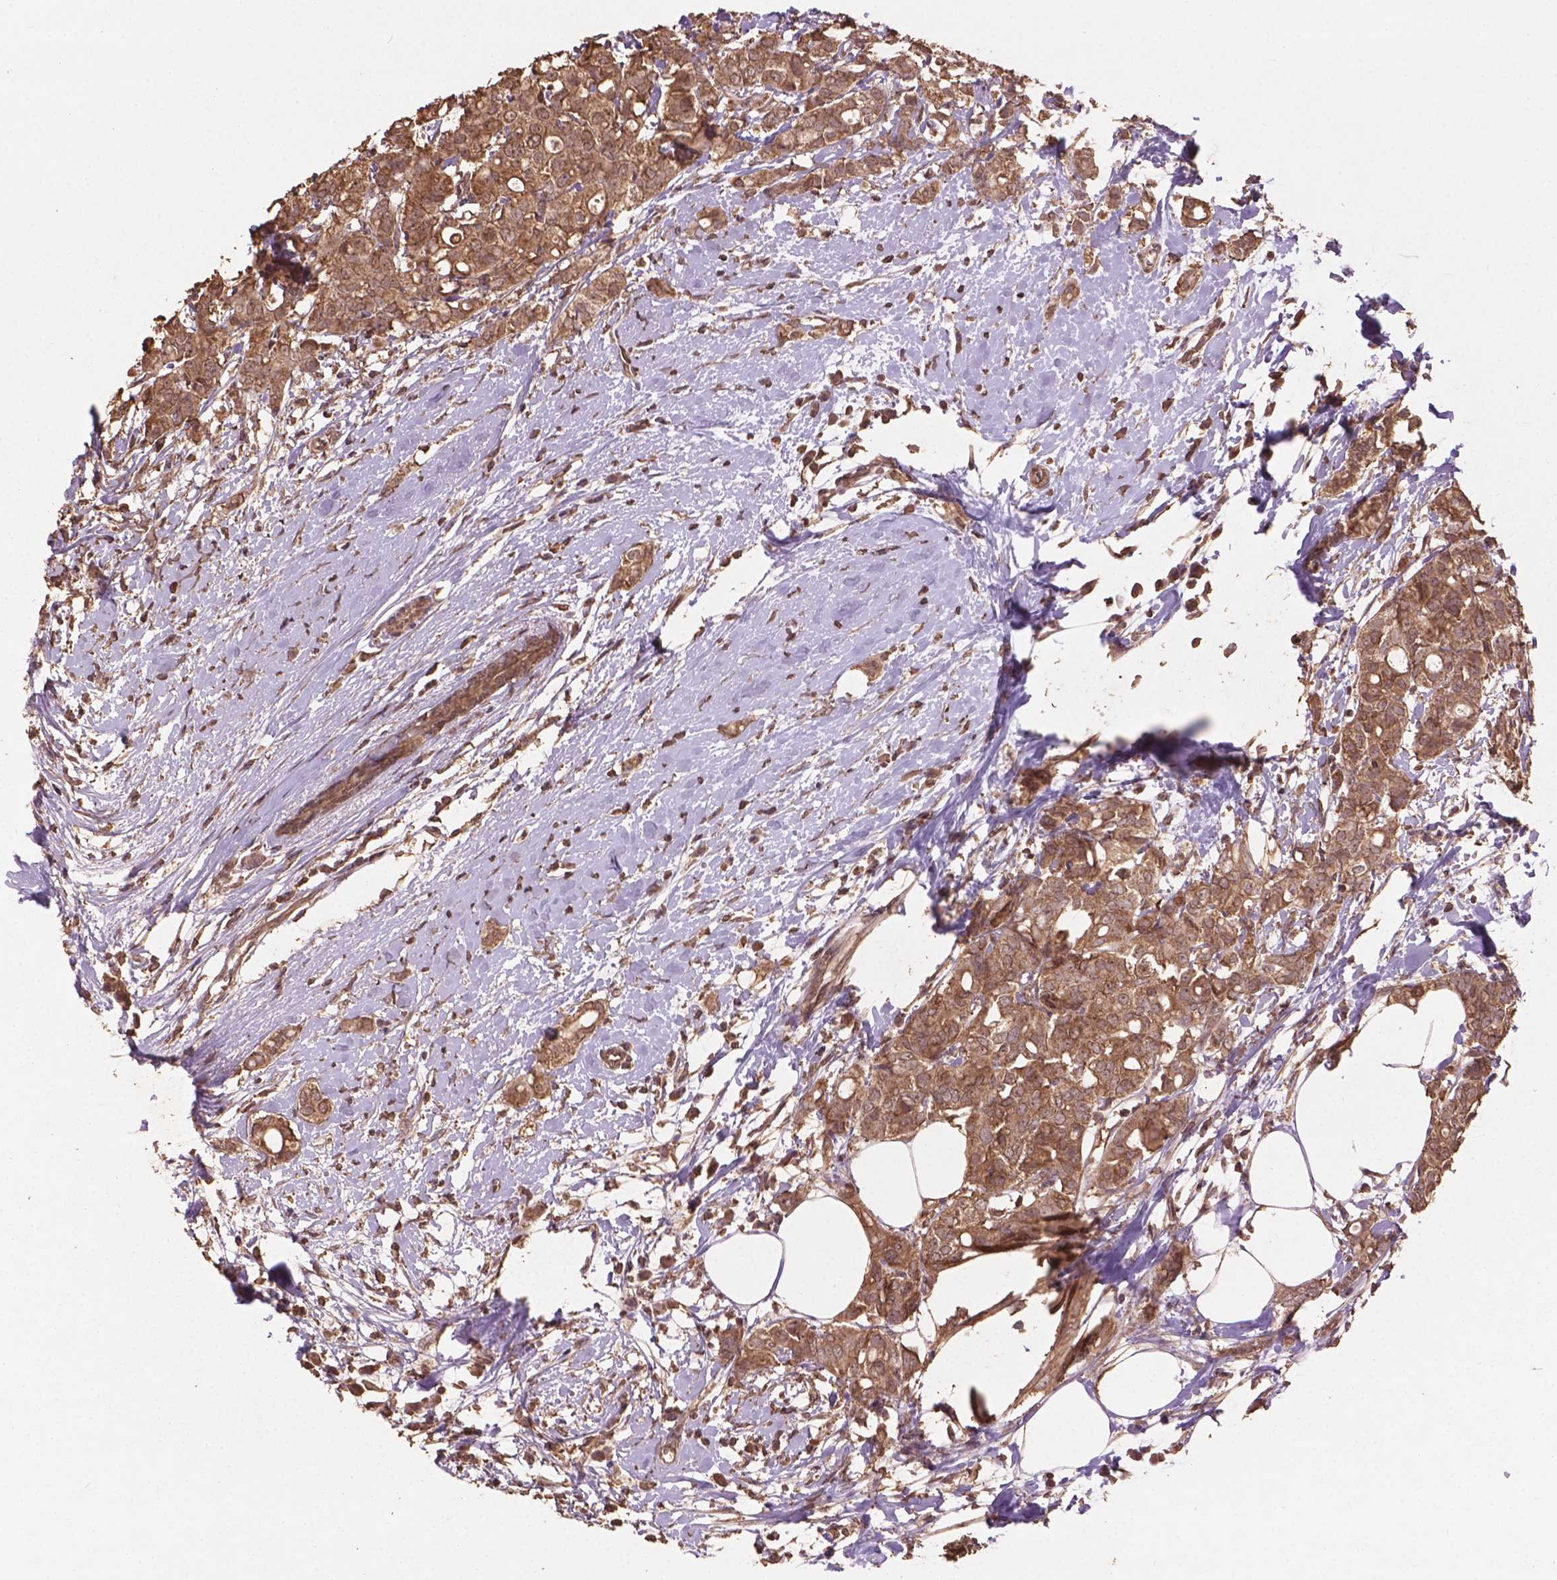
{"staining": {"intensity": "weak", "quantity": ">75%", "location": "cytoplasmic/membranous"}, "tissue": "breast cancer", "cell_type": "Tumor cells", "image_type": "cancer", "snomed": [{"axis": "morphology", "description": "Duct carcinoma"}, {"axis": "topography", "description": "Breast"}], "caption": "The photomicrograph reveals immunohistochemical staining of breast cancer. There is weak cytoplasmic/membranous staining is identified in approximately >75% of tumor cells. The staining was performed using DAB to visualize the protein expression in brown, while the nuclei were stained in blue with hematoxylin (Magnification: 20x).", "gene": "BABAM1", "patient": {"sex": "female", "age": 40}}